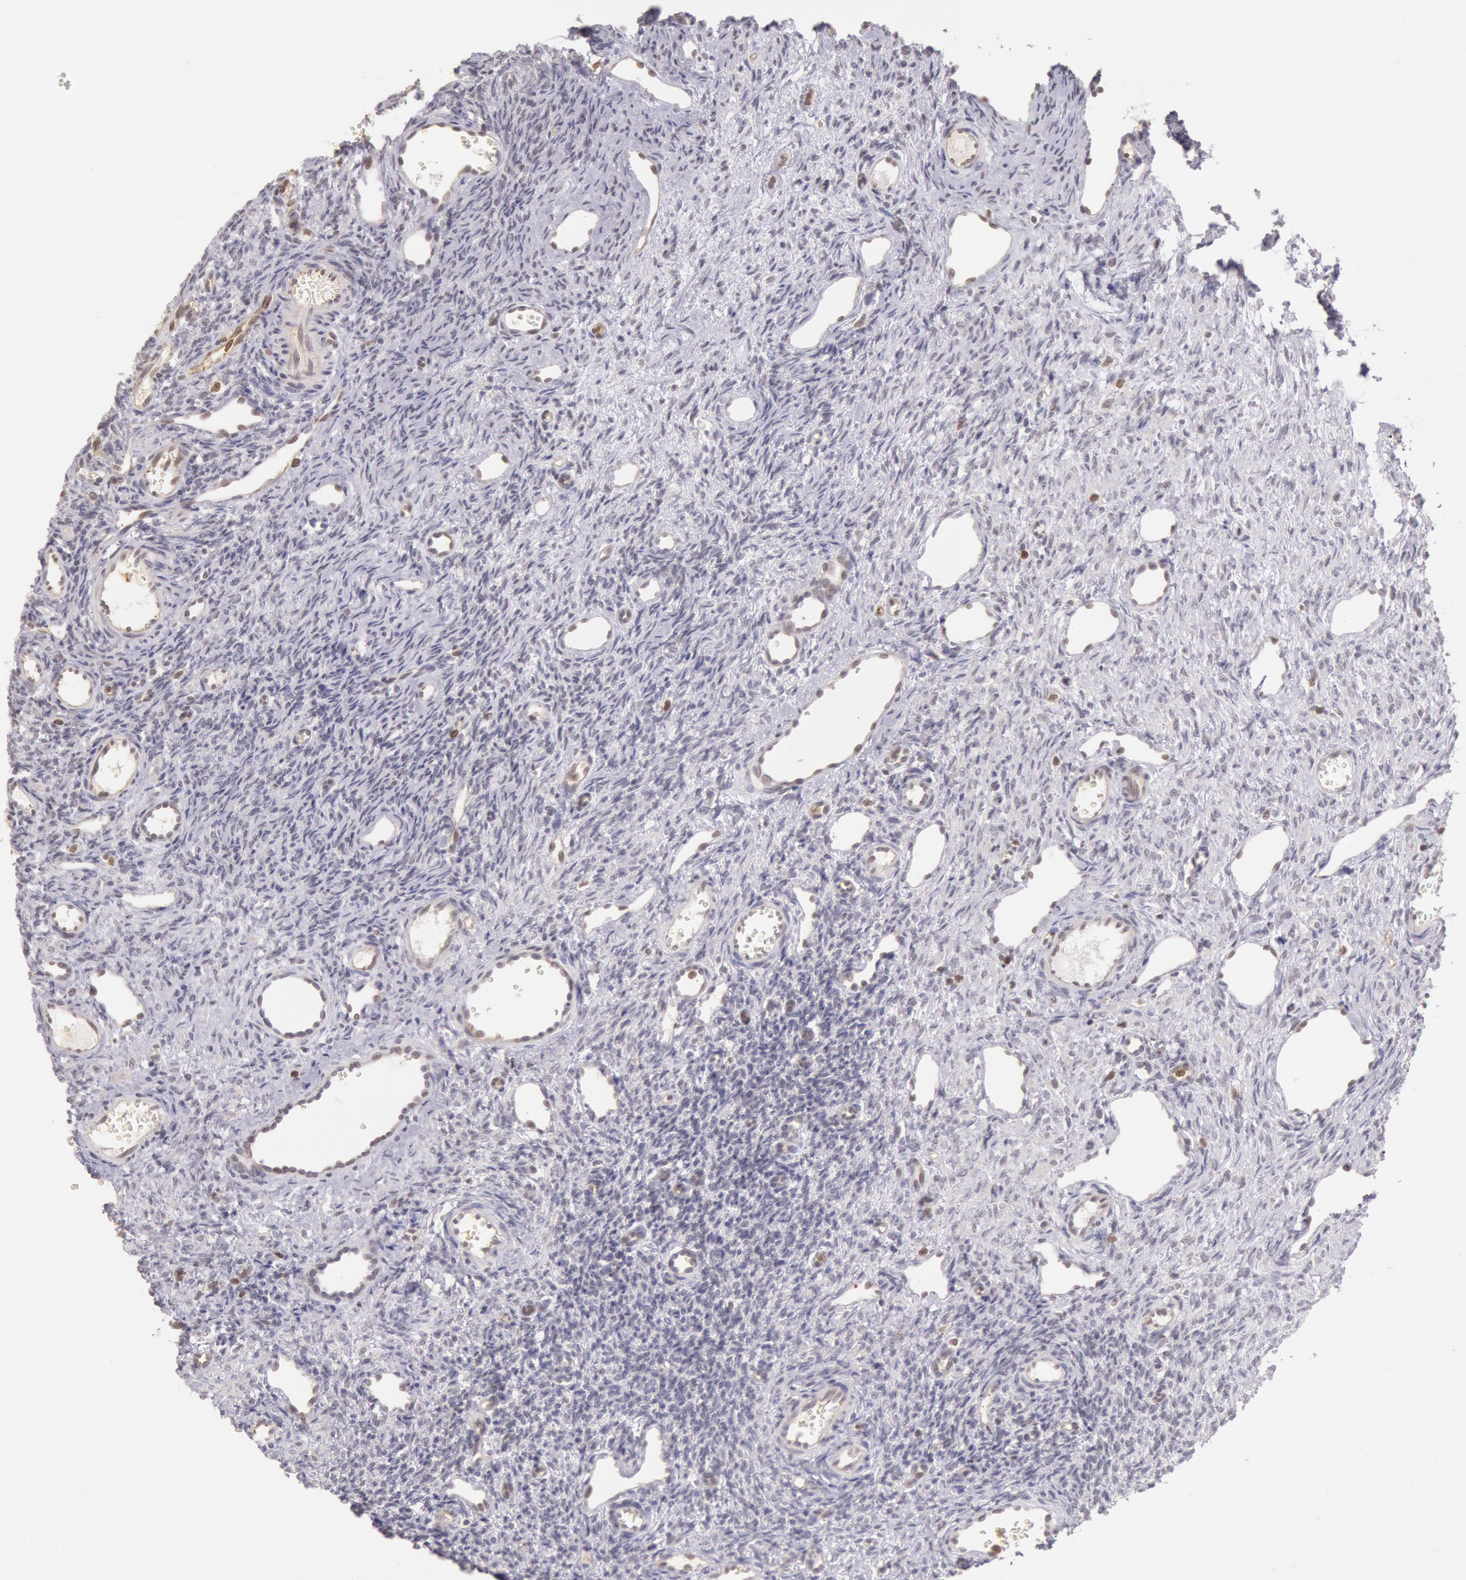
{"staining": {"intensity": "negative", "quantity": "none", "location": "none"}, "tissue": "ovary", "cell_type": "Ovarian stroma cells", "image_type": "normal", "snomed": [{"axis": "morphology", "description": "Normal tissue, NOS"}, {"axis": "topography", "description": "Ovary"}], "caption": "IHC photomicrograph of benign ovary stained for a protein (brown), which exhibits no staining in ovarian stroma cells.", "gene": "HIF1A", "patient": {"sex": "female", "age": 33}}